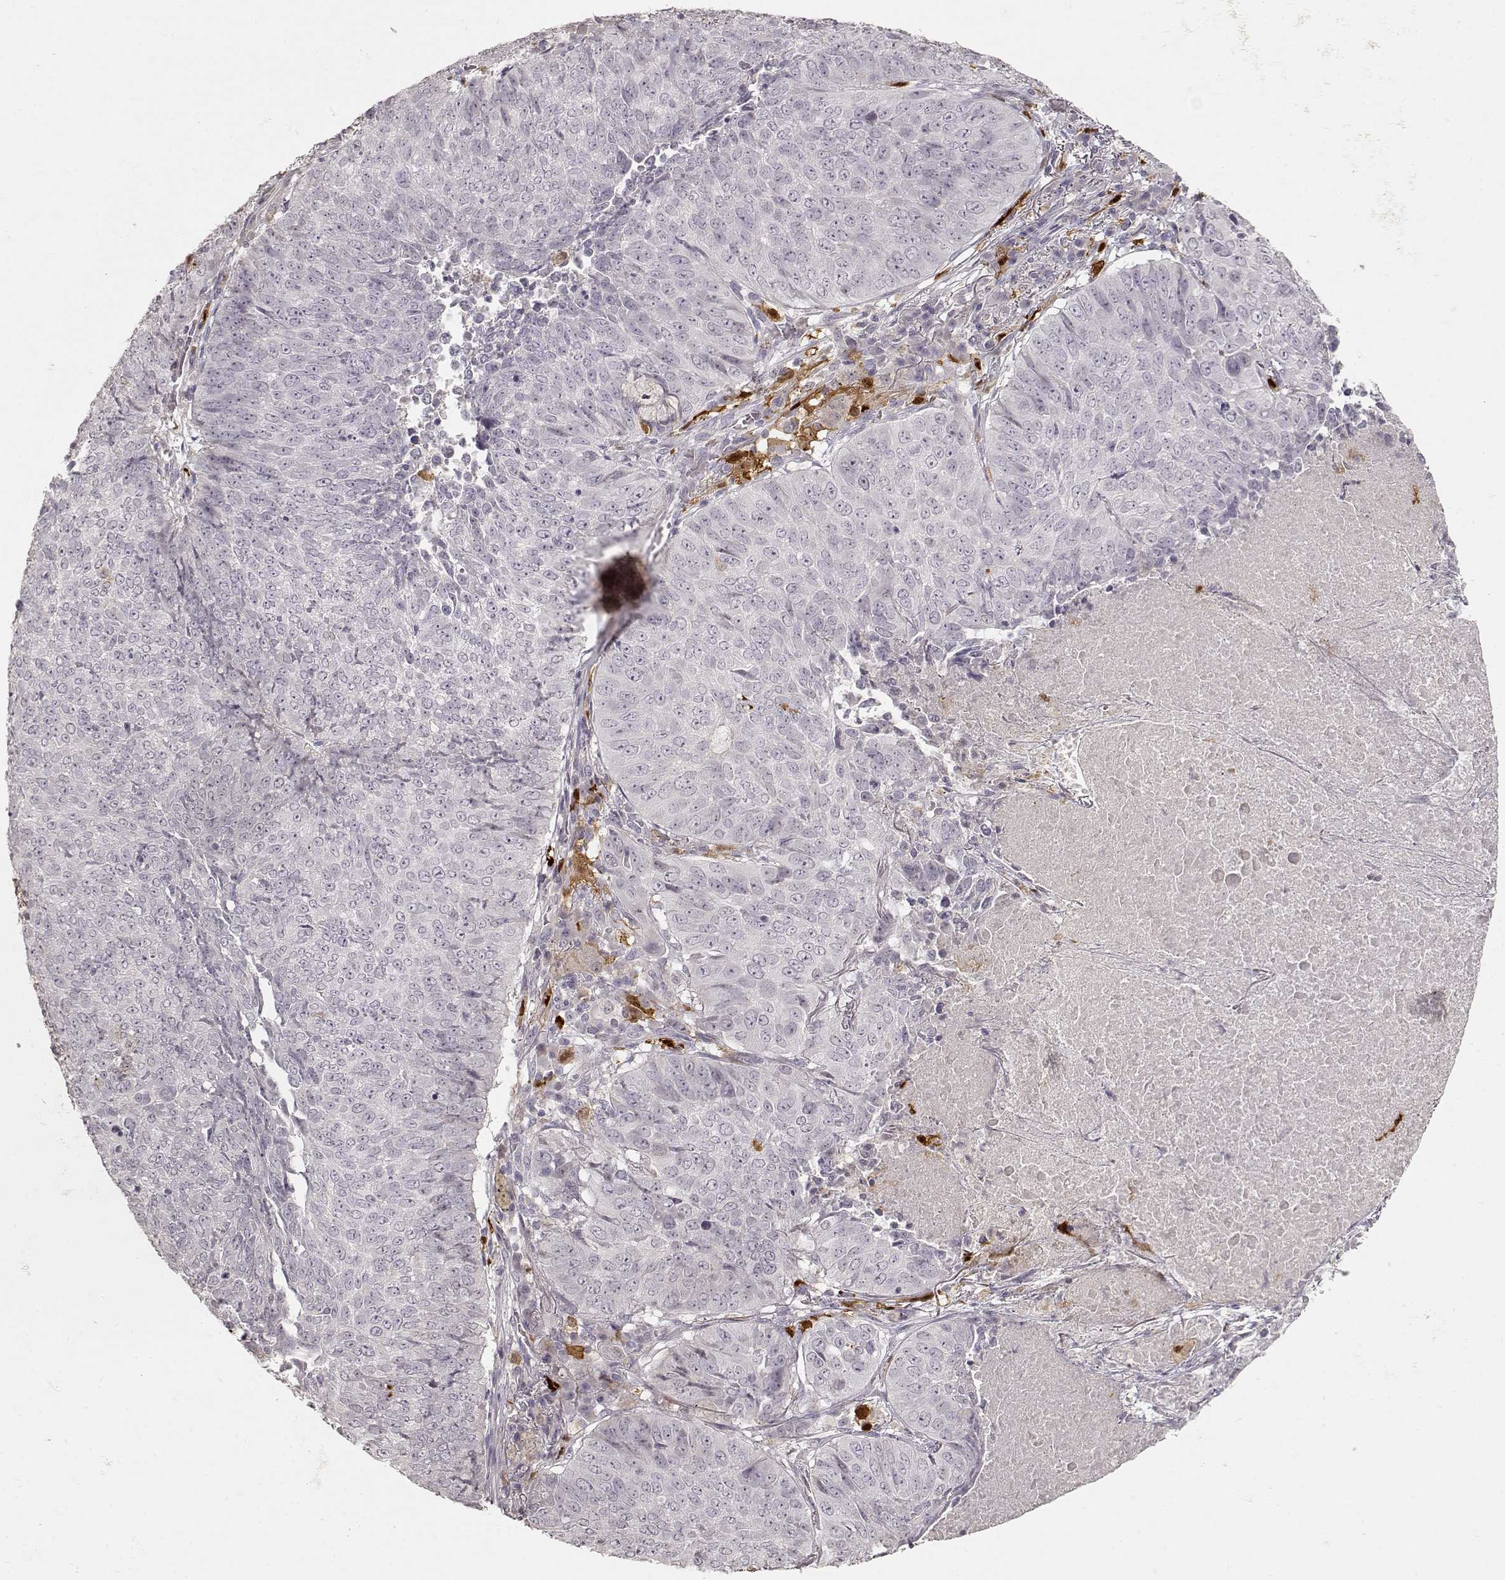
{"staining": {"intensity": "negative", "quantity": "none", "location": "none"}, "tissue": "lung cancer", "cell_type": "Tumor cells", "image_type": "cancer", "snomed": [{"axis": "morphology", "description": "Normal tissue, NOS"}, {"axis": "morphology", "description": "Squamous cell carcinoma, NOS"}, {"axis": "topography", "description": "Bronchus"}, {"axis": "topography", "description": "Lung"}], "caption": "Histopathology image shows no protein expression in tumor cells of lung squamous cell carcinoma tissue.", "gene": "S100B", "patient": {"sex": "male", "age": 64}}